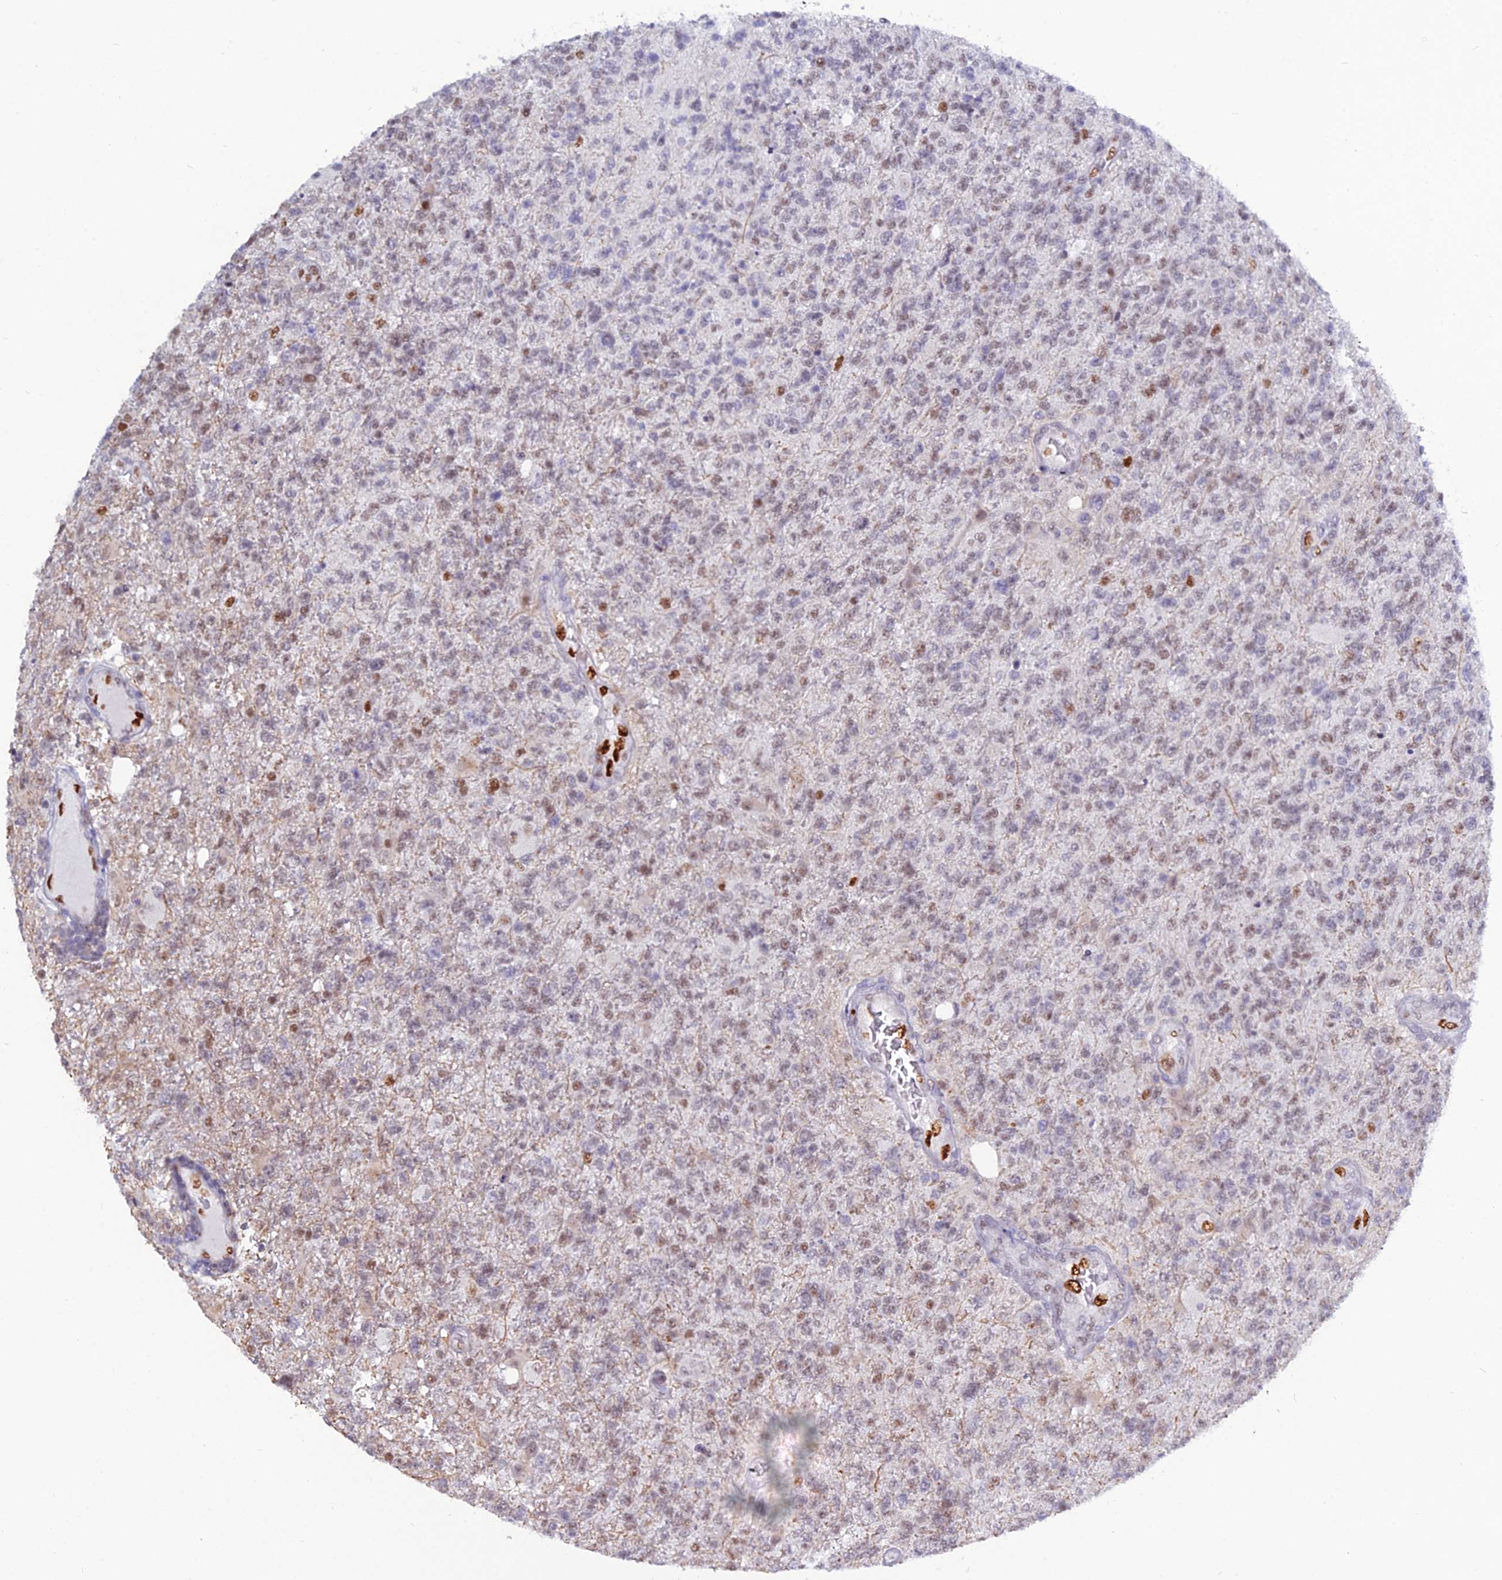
{"staining": {"intensity": "weak", "quantity": "<25%", "location": "nuclear"}, "tissue": "glioma", "cell_type": "Tumor cells", "image_type": "cancer", "snomed": [{"axis": "morphology", "description": "Glioma, malignant, High grade"}, {"axis": "topography", "description": "Brain"}], "caption": "This is an immunohistochemistry photomicrograph of glioma. There is no expression in tumor cells.", "gene": "NOL4L", "patient": {"sex": "male", "age": 56}}